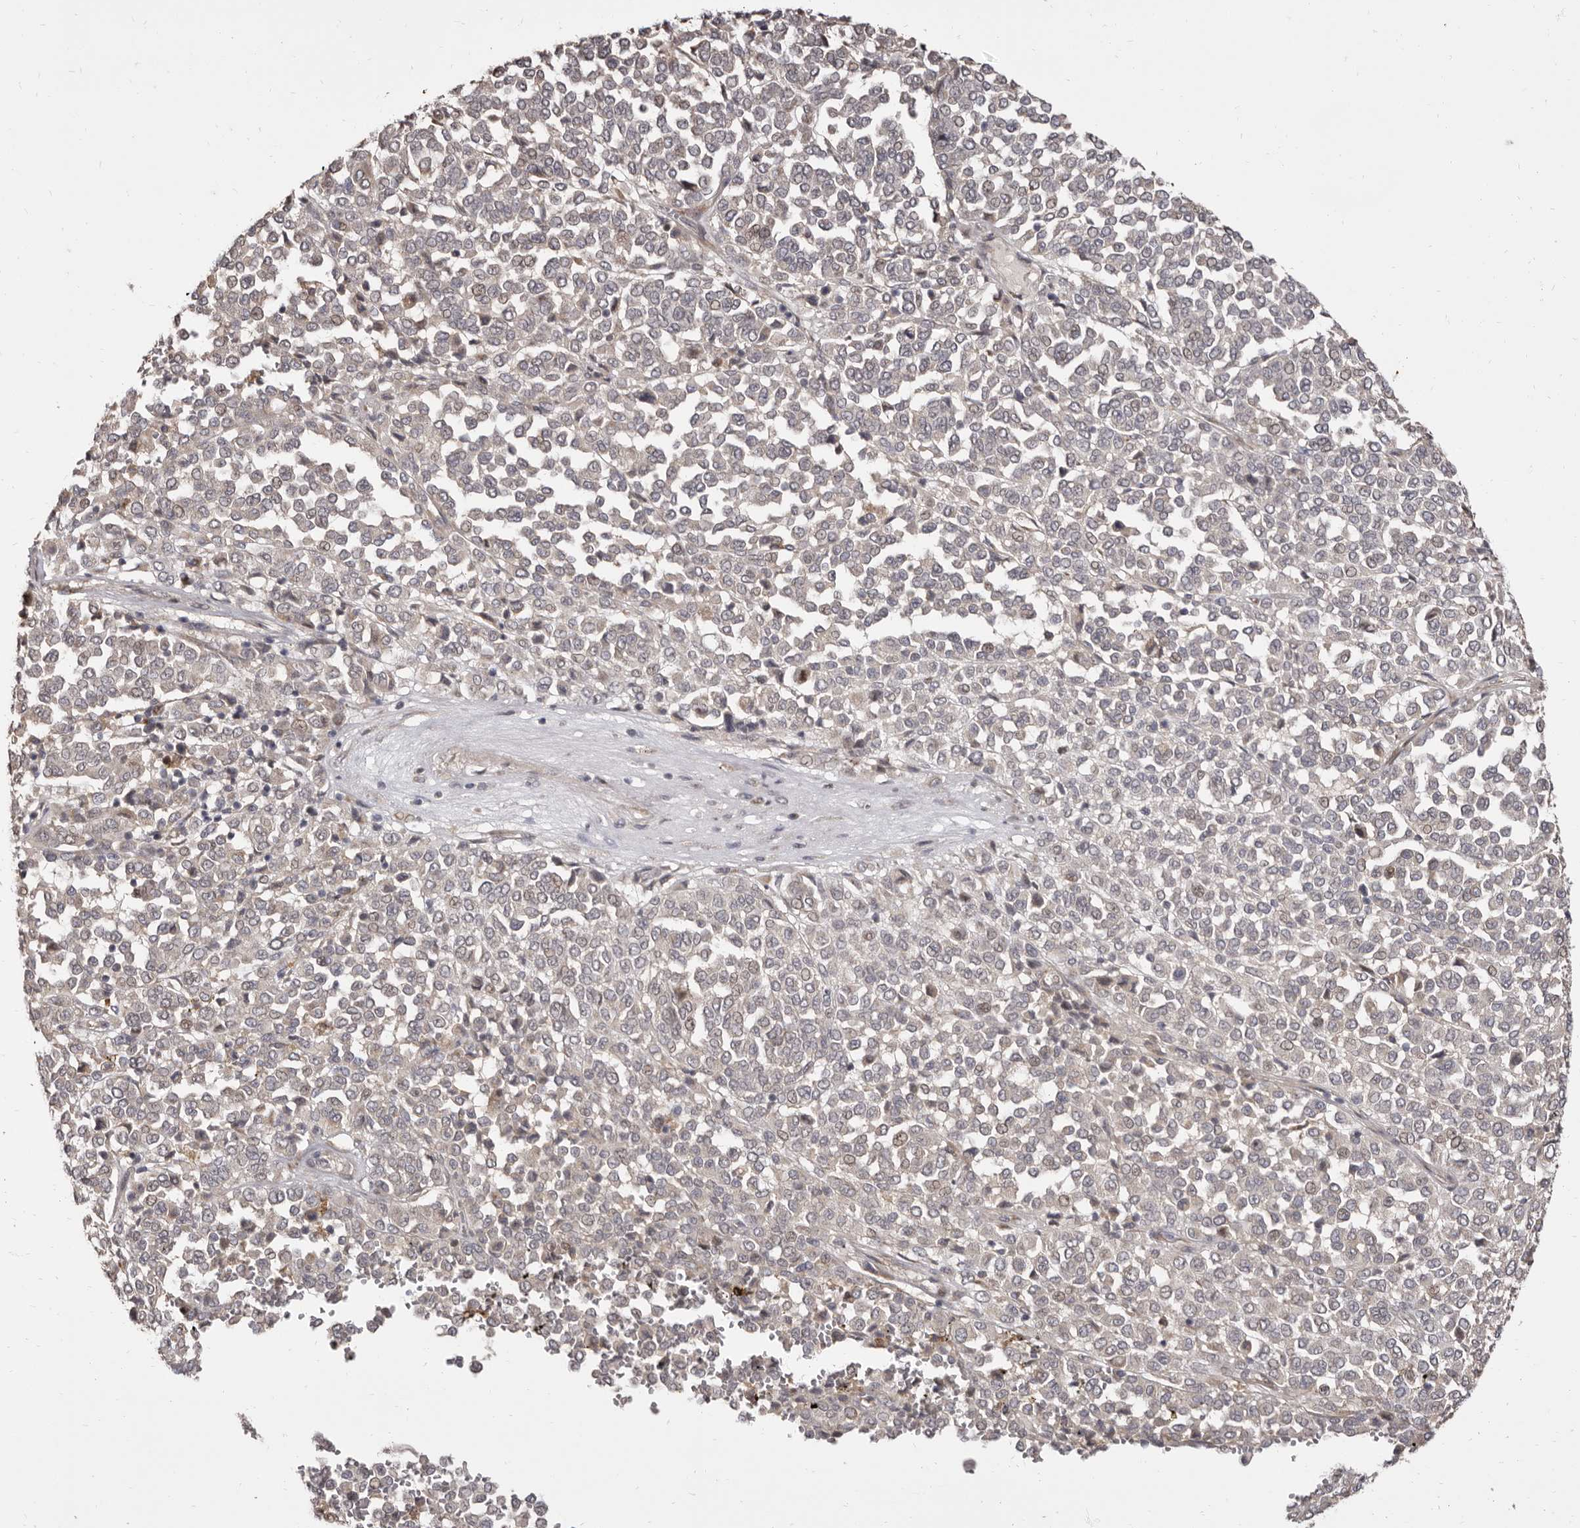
{"staining": {"intensity": "negative", "quantity": "none", "location": "none"}, "tissue": "melanoma", "cell_type": "Tumor cells", "image_type": "cancer", "snomed": [{"axis": "morphology", "description": "Malignant melanoma, Metastatic site"}, {"axis": "topography", "description": "Pancreas"}], "caption": "Immunohistochemical staining of malignant melanoma (metastatic site) reveals no significant expression in tumor cells.", "gene": "ZNF326", "patient": {"sex": "female", "age": 30}}